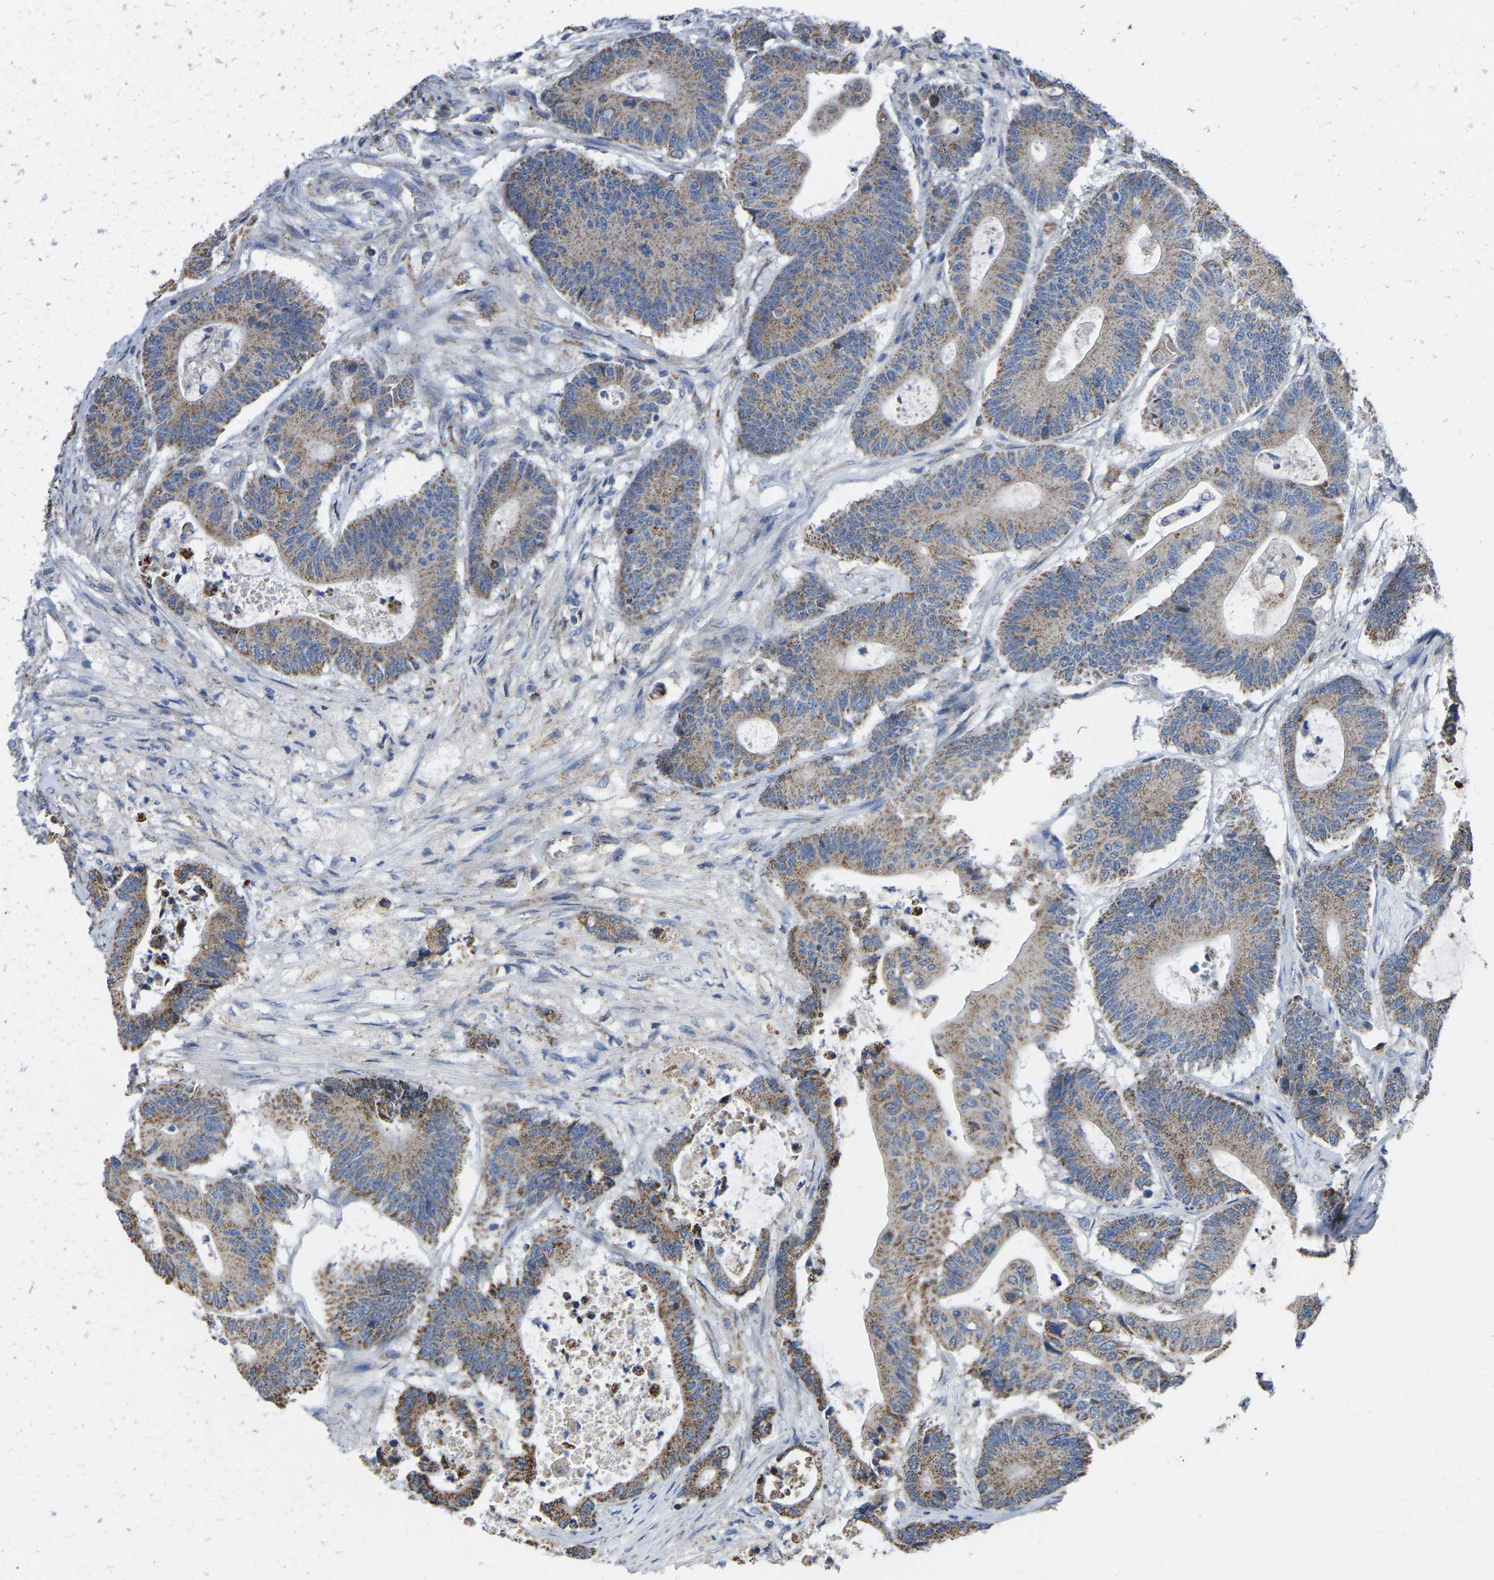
{"staining": {"intensity": "moderate", "quantity": ">75%", "location": "cytoplasmic/membranous"}, "tissue": "colorectal cancer", "cell_type": "Tumor cells", "image_type": "cancer", "snomed": [{"axis": "morphology", "description": "Adenocarcinoma, NOS"}, {"axis": "topography", "description": "Colon"}], "caption": "Immunohistochemical staining of human colorectal adenocarcinoma displays medium levels of moderate cytoplasmic/membranous positivity in approximately >75% of tumor cells. The protein of interest is stained brown, and the nuclei are stained in blue (DAB IHC with brightfield microscopy, high magnification).", "gene": "BCL10", "patient": {"sex": "female", "age": 84}}